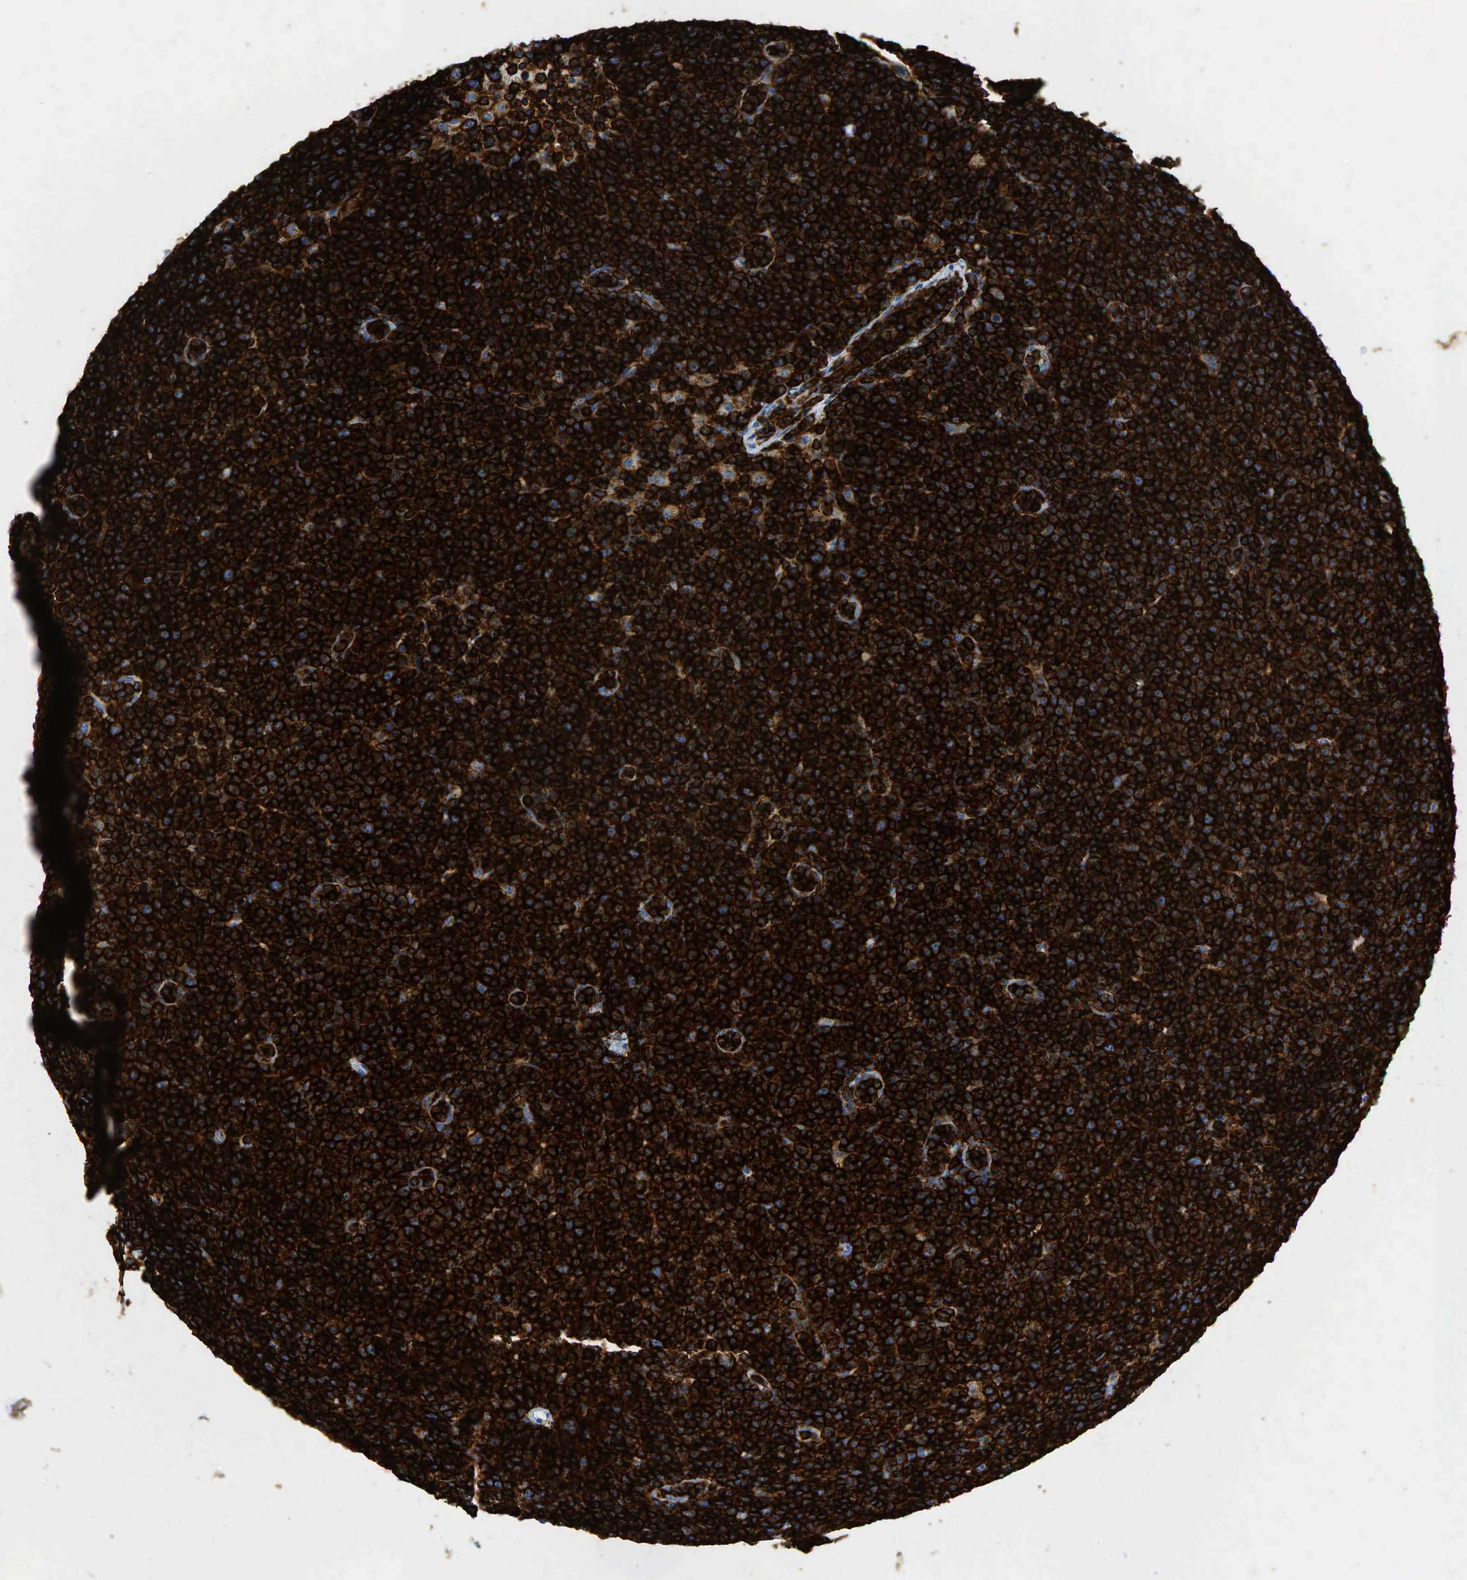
{"staining": {"intensity": "strong", "quantity": ">75%", "location": "cytoplasmic/membranous"}, "tissue": "lymphoma", "cell_type": "Tumor cells", "image_type": "cancer", "snomed": [{"axis": "morphology", "description": "Malignant lymphoma, non-Hodgkin's type, Low grade"}, {"axis": "topography", "description": "Lymph node"}], "caption": "Strong cytoplasmic/membranous expression for a protein is identified in about >75% of tumor cells of lymphoma using immunohistochemistry.", "gene": "PTPRC", "patient": {"sex": "male", "age": 50}}